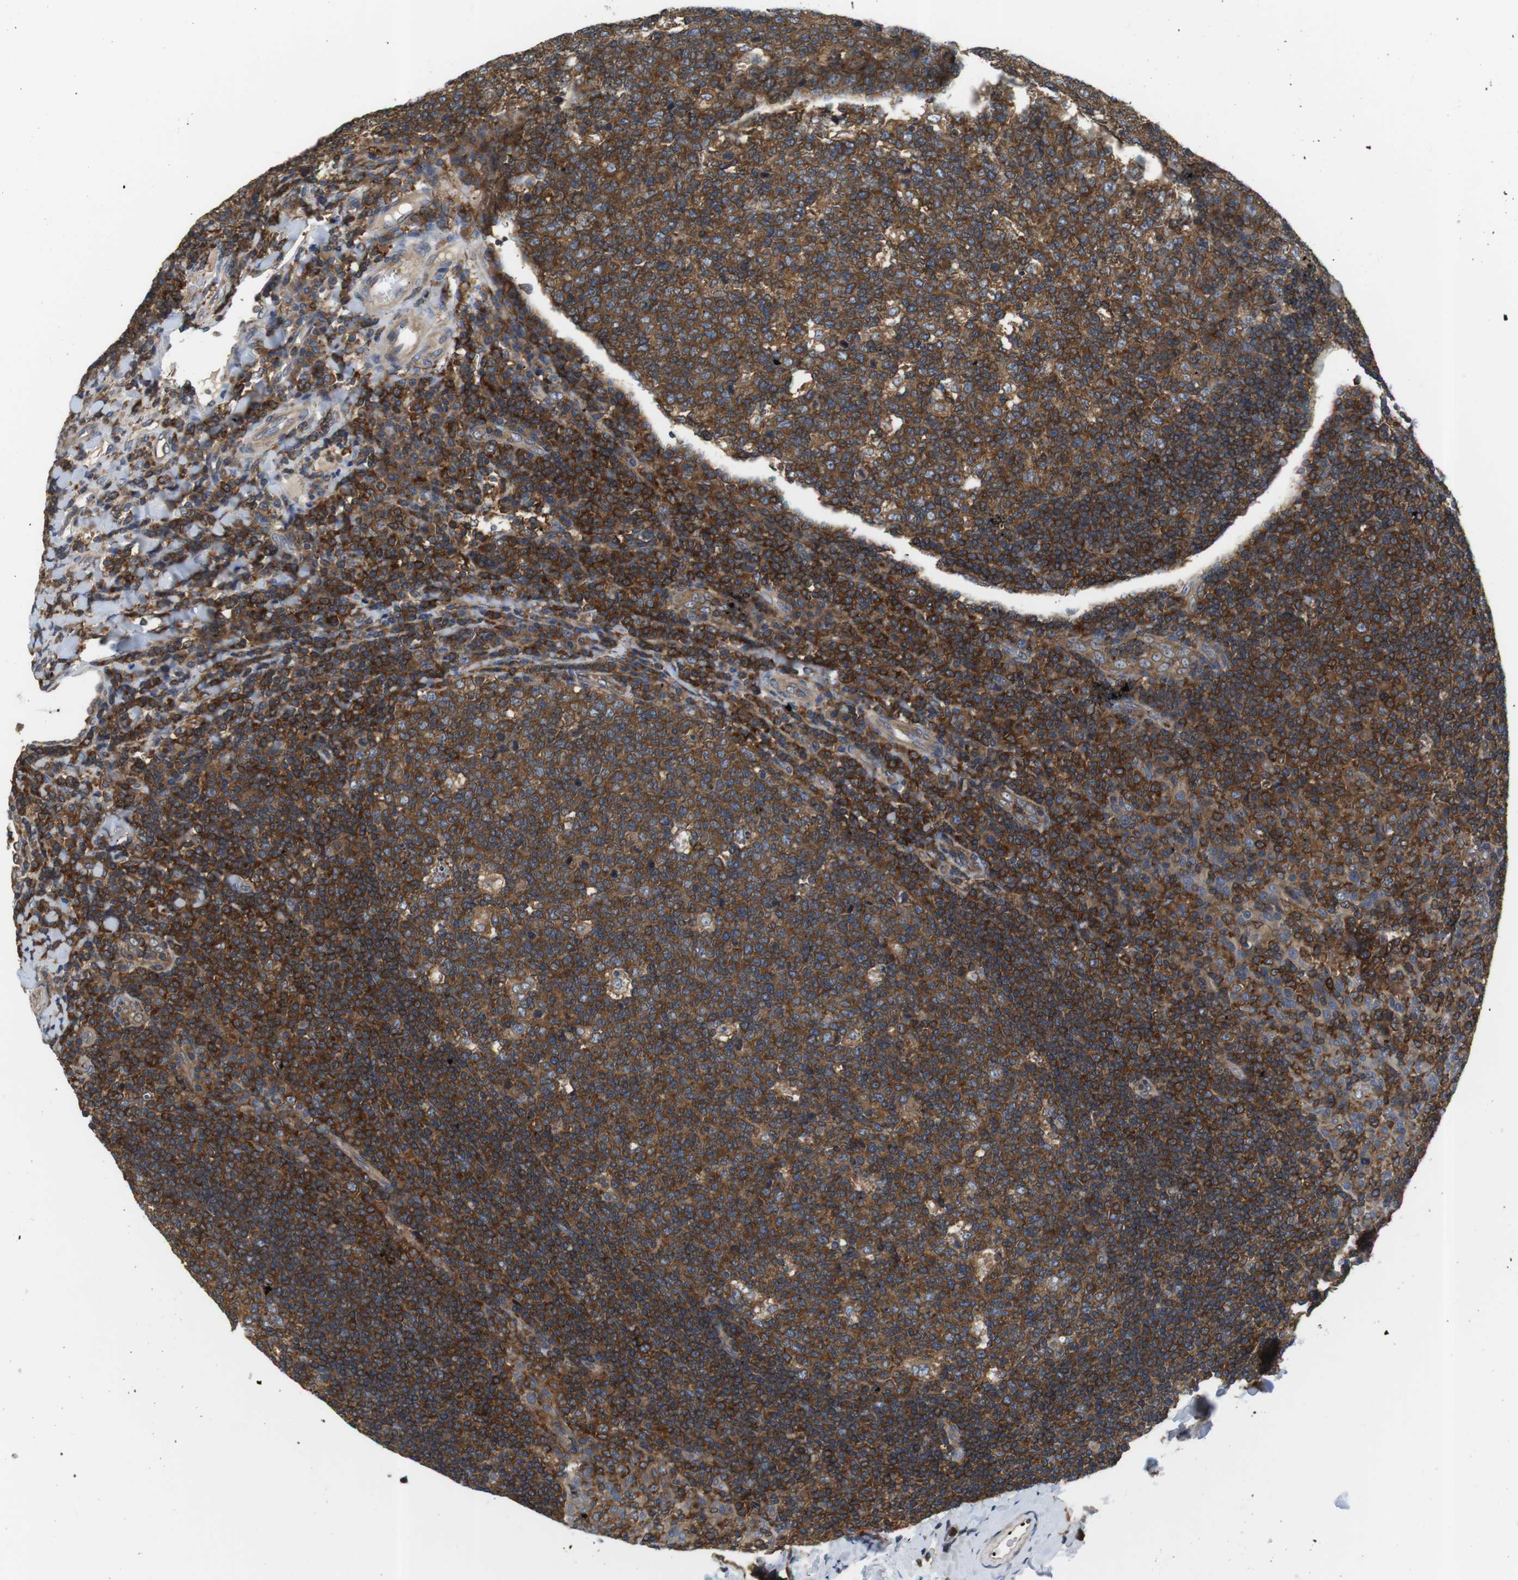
{"staining": {"intensity": "strong", "quantity": ">75%", "location": "cytoplasmic/membranous"}, "tissue": "tonsil", "cell_type": "Germinal center cells", "image_type": "normal", "snomed": [{"axis": "morphology", "description": "Normal tissue, NOS"}, {"axis": "topography", "description": "Tonsil"}], "caption": "IHC staining of normal tonsil, which exhibits high levels of strong cytoplasmic/membranous positivity in about >75% of germinal center cells indicating strong cytoplasmic/membranous protein staining. The staining was performed using DAB (3,3'-diaminobenzidine) (brown) for protein detection and nuclei were counterstained in hematoxylin (blue).", "gene": "HERPUD2", "patient": {"sex": "male", "age": 17}}